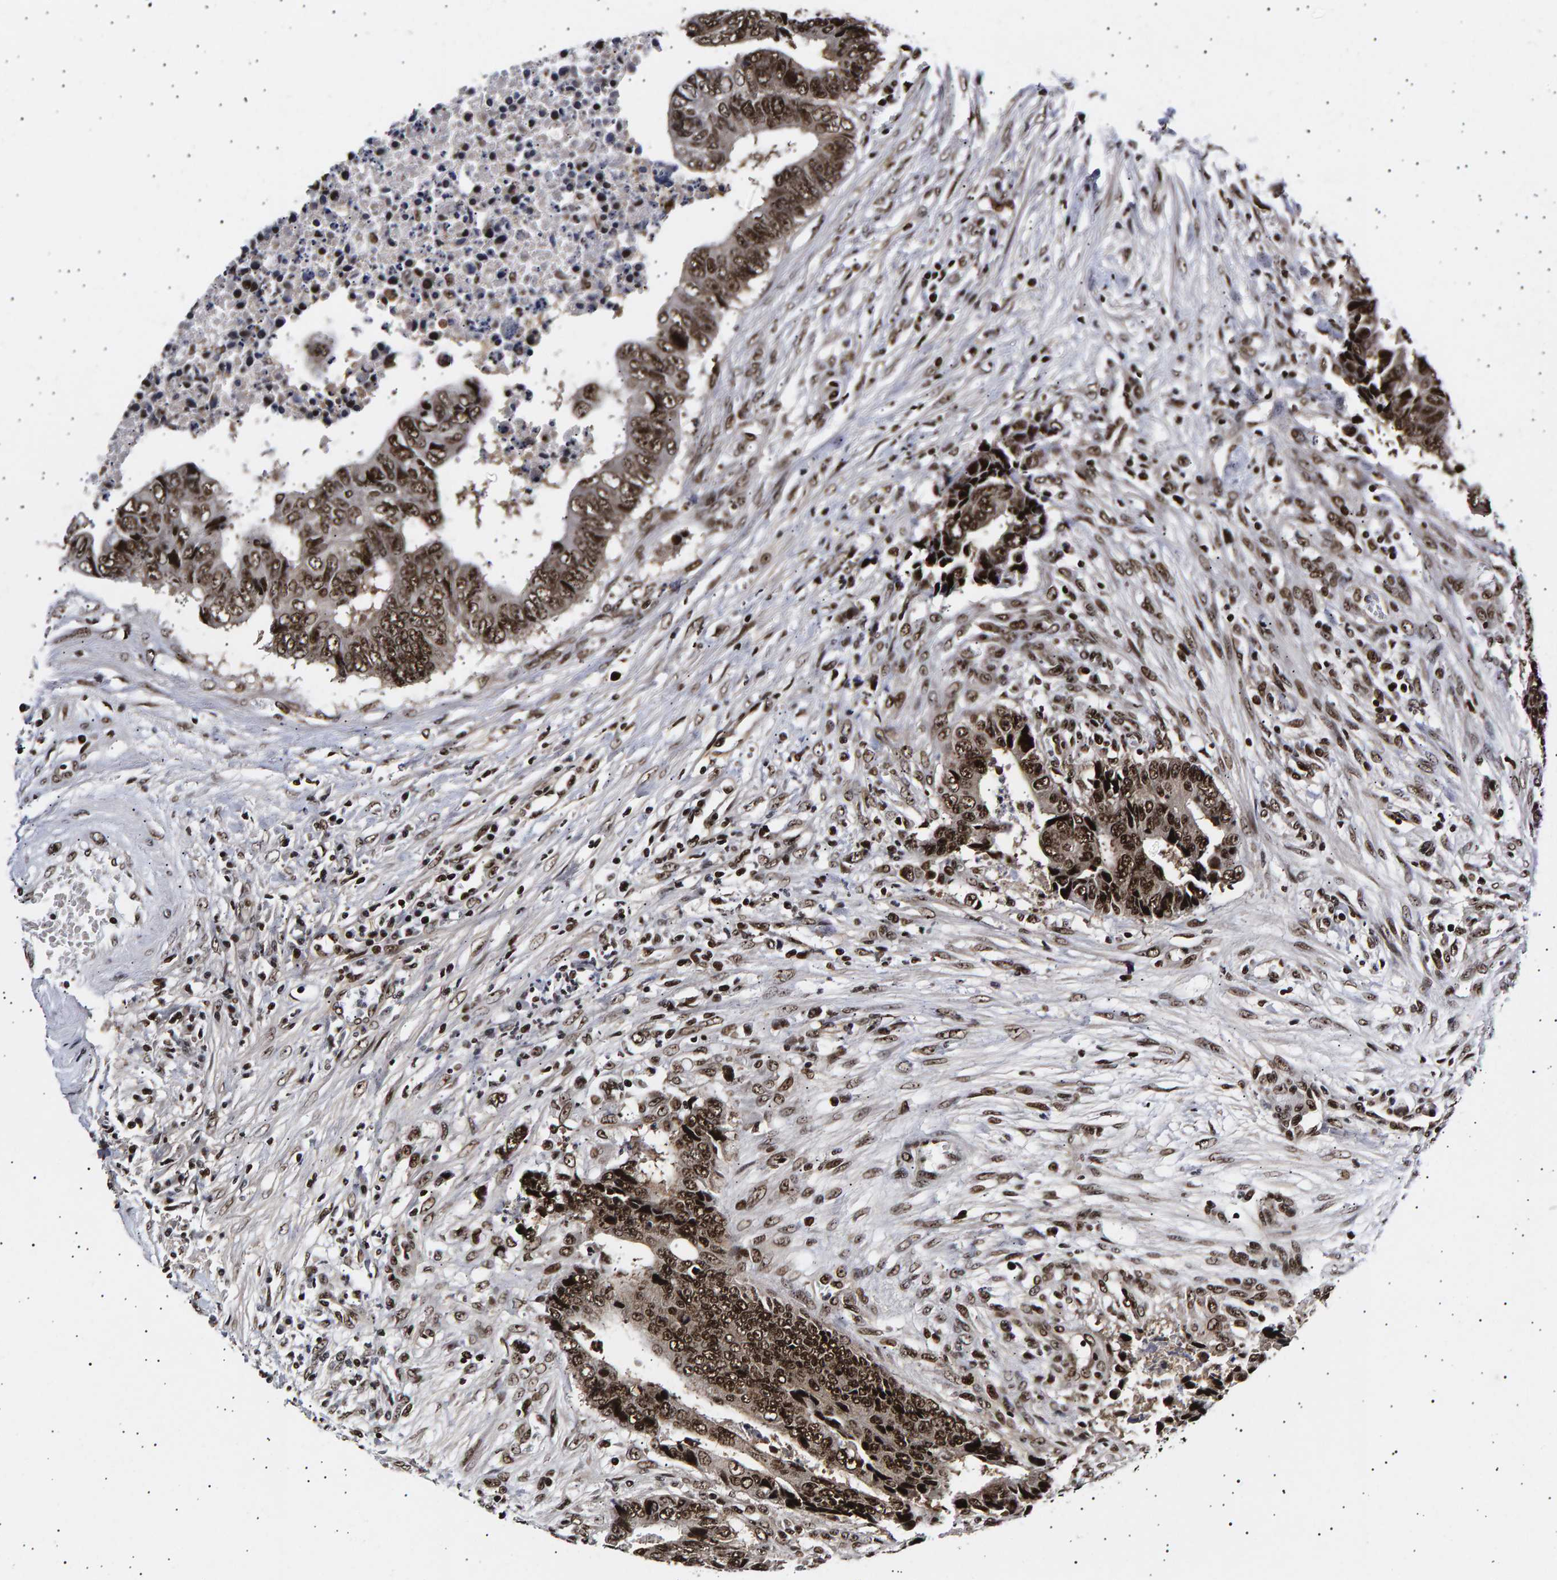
{"staining": {"intensity": "strong", "quantity": ">75%", "location": "nuclear"}, "tissue": "colorectal cancer", "cell_type": "Tumor cells", "image_type": "cancer", "snomed": [{"axis": "morphology", "description": "Adenocarcinoma, NOS"}, {"axis": "topography", "description": "Rectum"}], "caption": "Protein staining of adenocarcinoma (colorectal) tissue displays strong nuclear expression in approximately >75% of tumor cells.", "gene": "ANKRD40", "patient": {"sex": "male", "age": 84}}